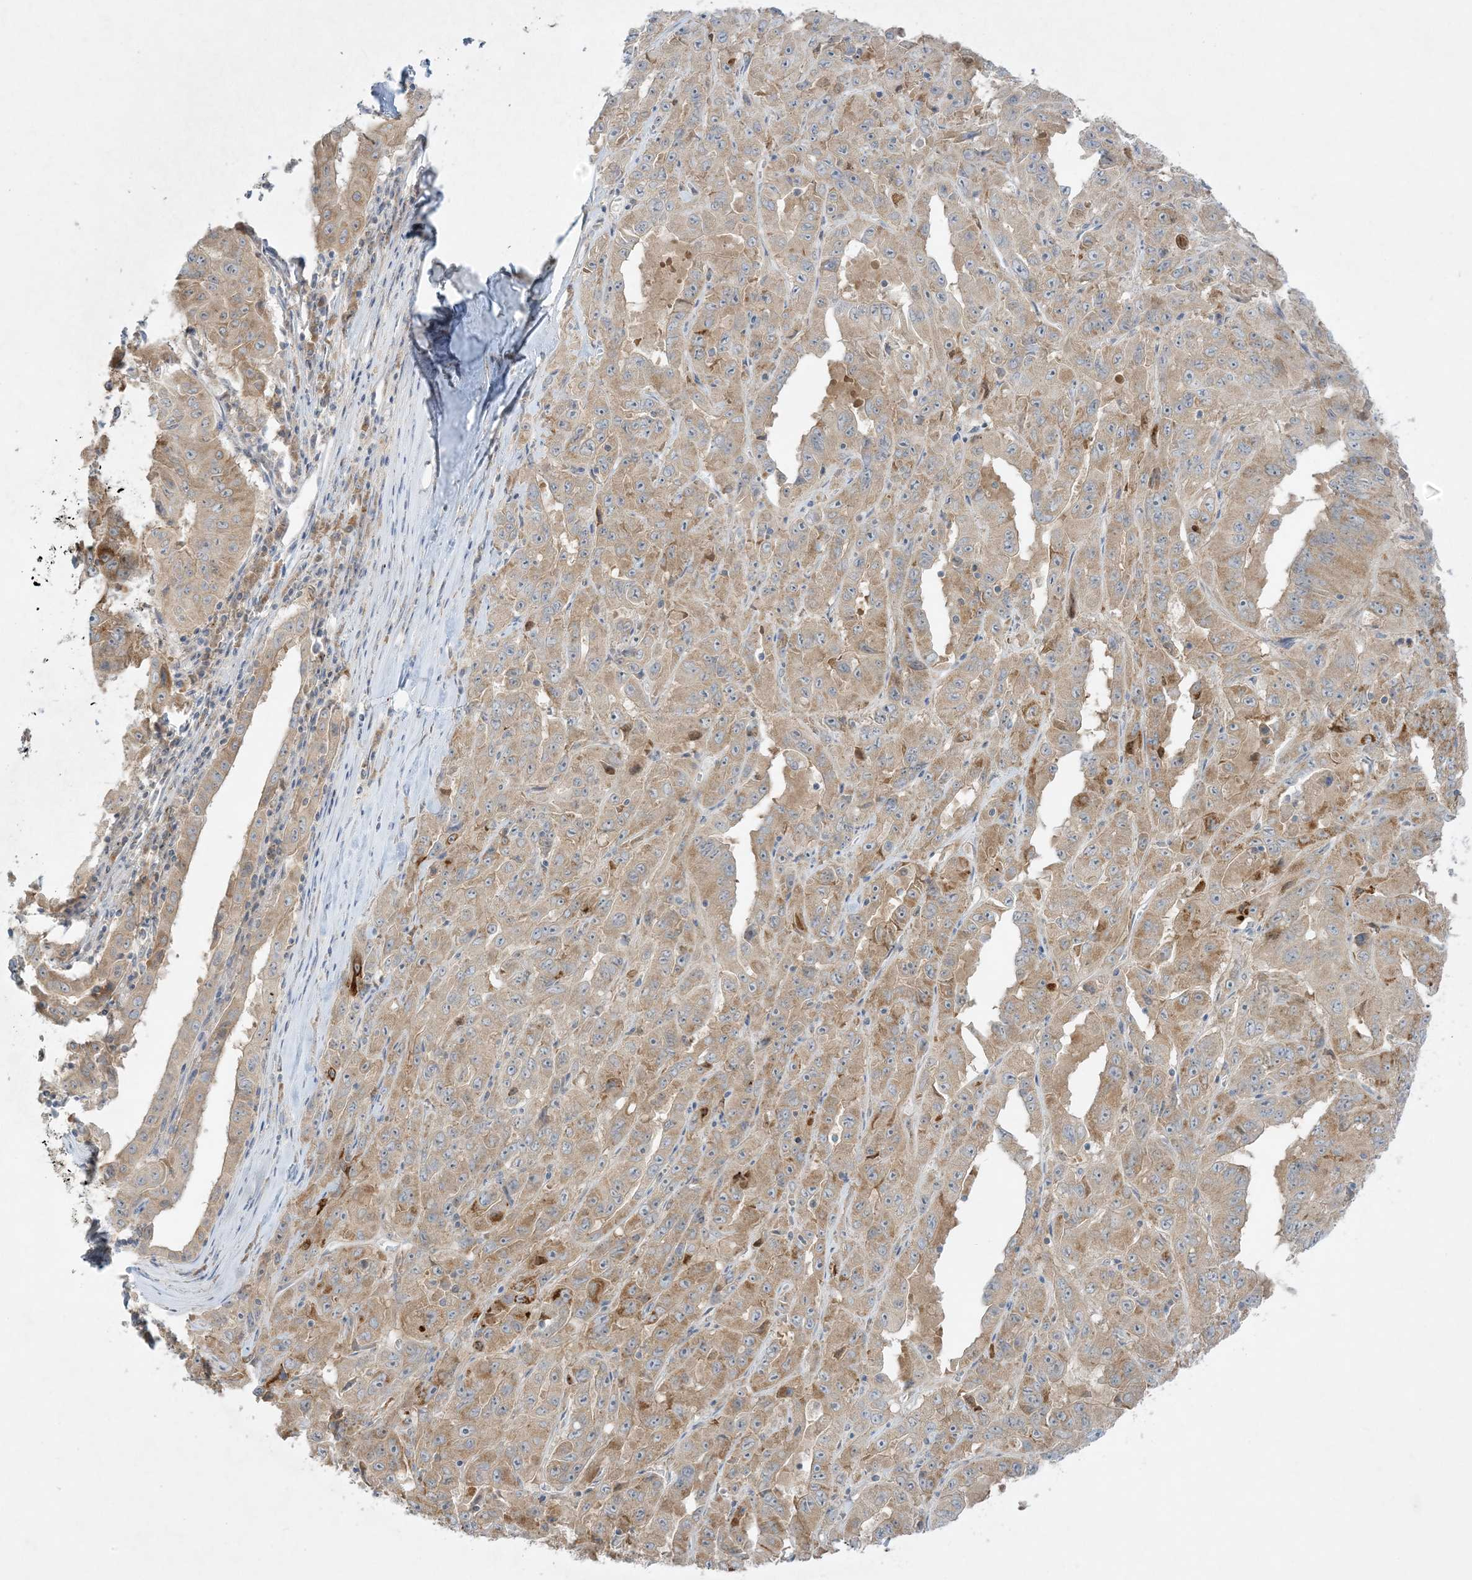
{"staining": {"intensity": "moderate", "quantity": ">75%", "location": "cytoplasmic/membranous"}, "tissue": "pancreatic cancer", "cell_type": "Tumor cells", "image_type": "cancer", "snomed": [{"axis": "morphology", "description": "Adenocarcinoma, NOS"}, {"axis": "topography", "description": "Pancreas"}], "caption": "The micrograph shows staining of adenocarcinoma (pancreatic), revealing moderate cytoplasmic/membranous protein expression (brown color) within tumor cells. (DAB (3,3'-diaminobenzidine) IHC, brown staining for protein, blue staining for nuclei).", "gene": "RPP40", "patient": {"sex": "male", "age": 63}}